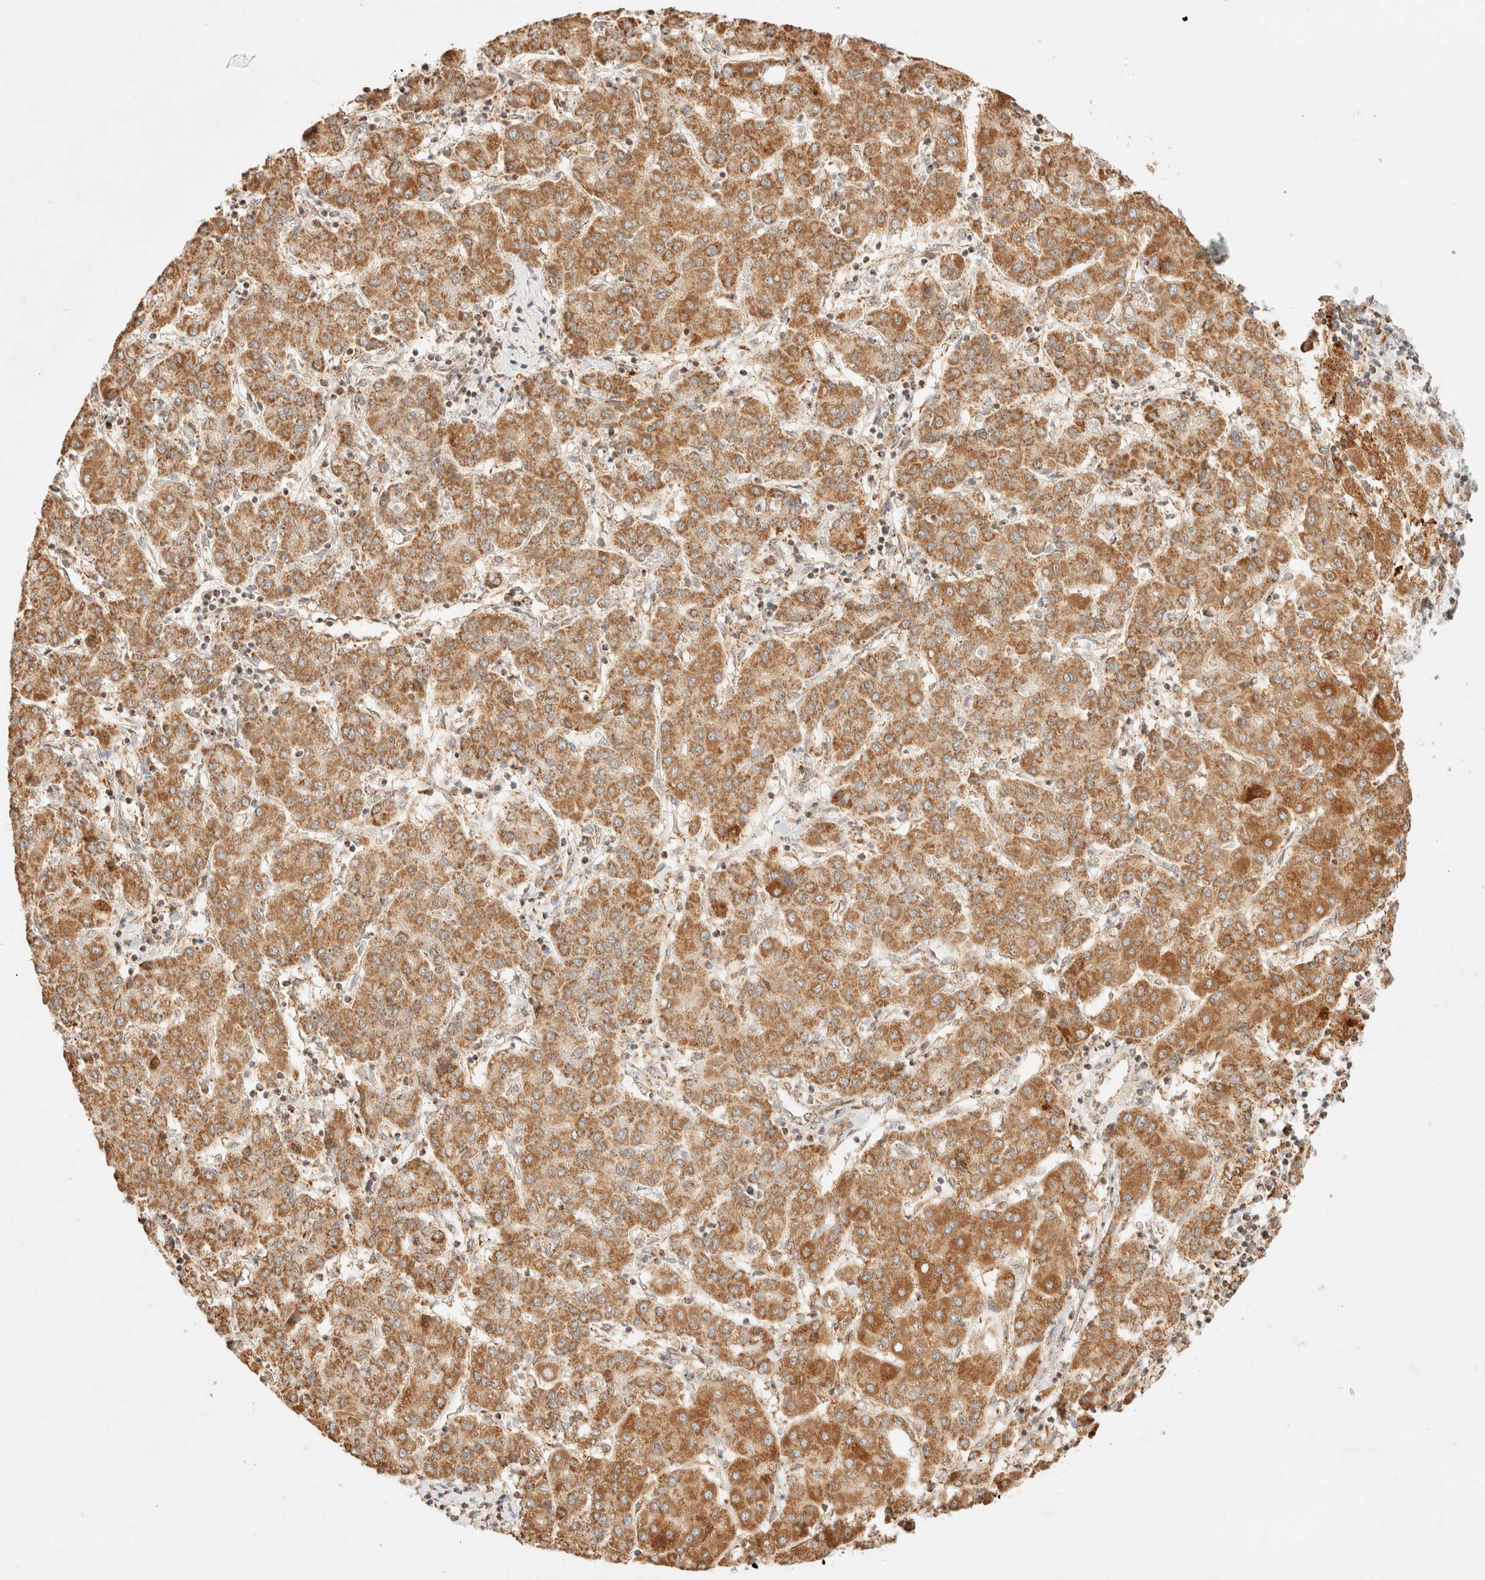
{"staining": {"intensity": "moderate", "quantity": ">75%", "location": "cytoplasmic/membranous"}, "tissue": "liver cancer", "cell_type": "Tumor cells", "image_type": "cancer", "snomed": [{"axis": "morphology", "description": "Carcinoma, Hepatocellular, NOS"}, {"axis": "topography", "description": "Liver"}], "caption": "A brown stain shows moderate cytoplasmic/membranous staining of a protein in hepatocellular carcinoma (liver) tumor cells.", "gene": "TACO1", "patient": {"sex": "male", "age": 65}}